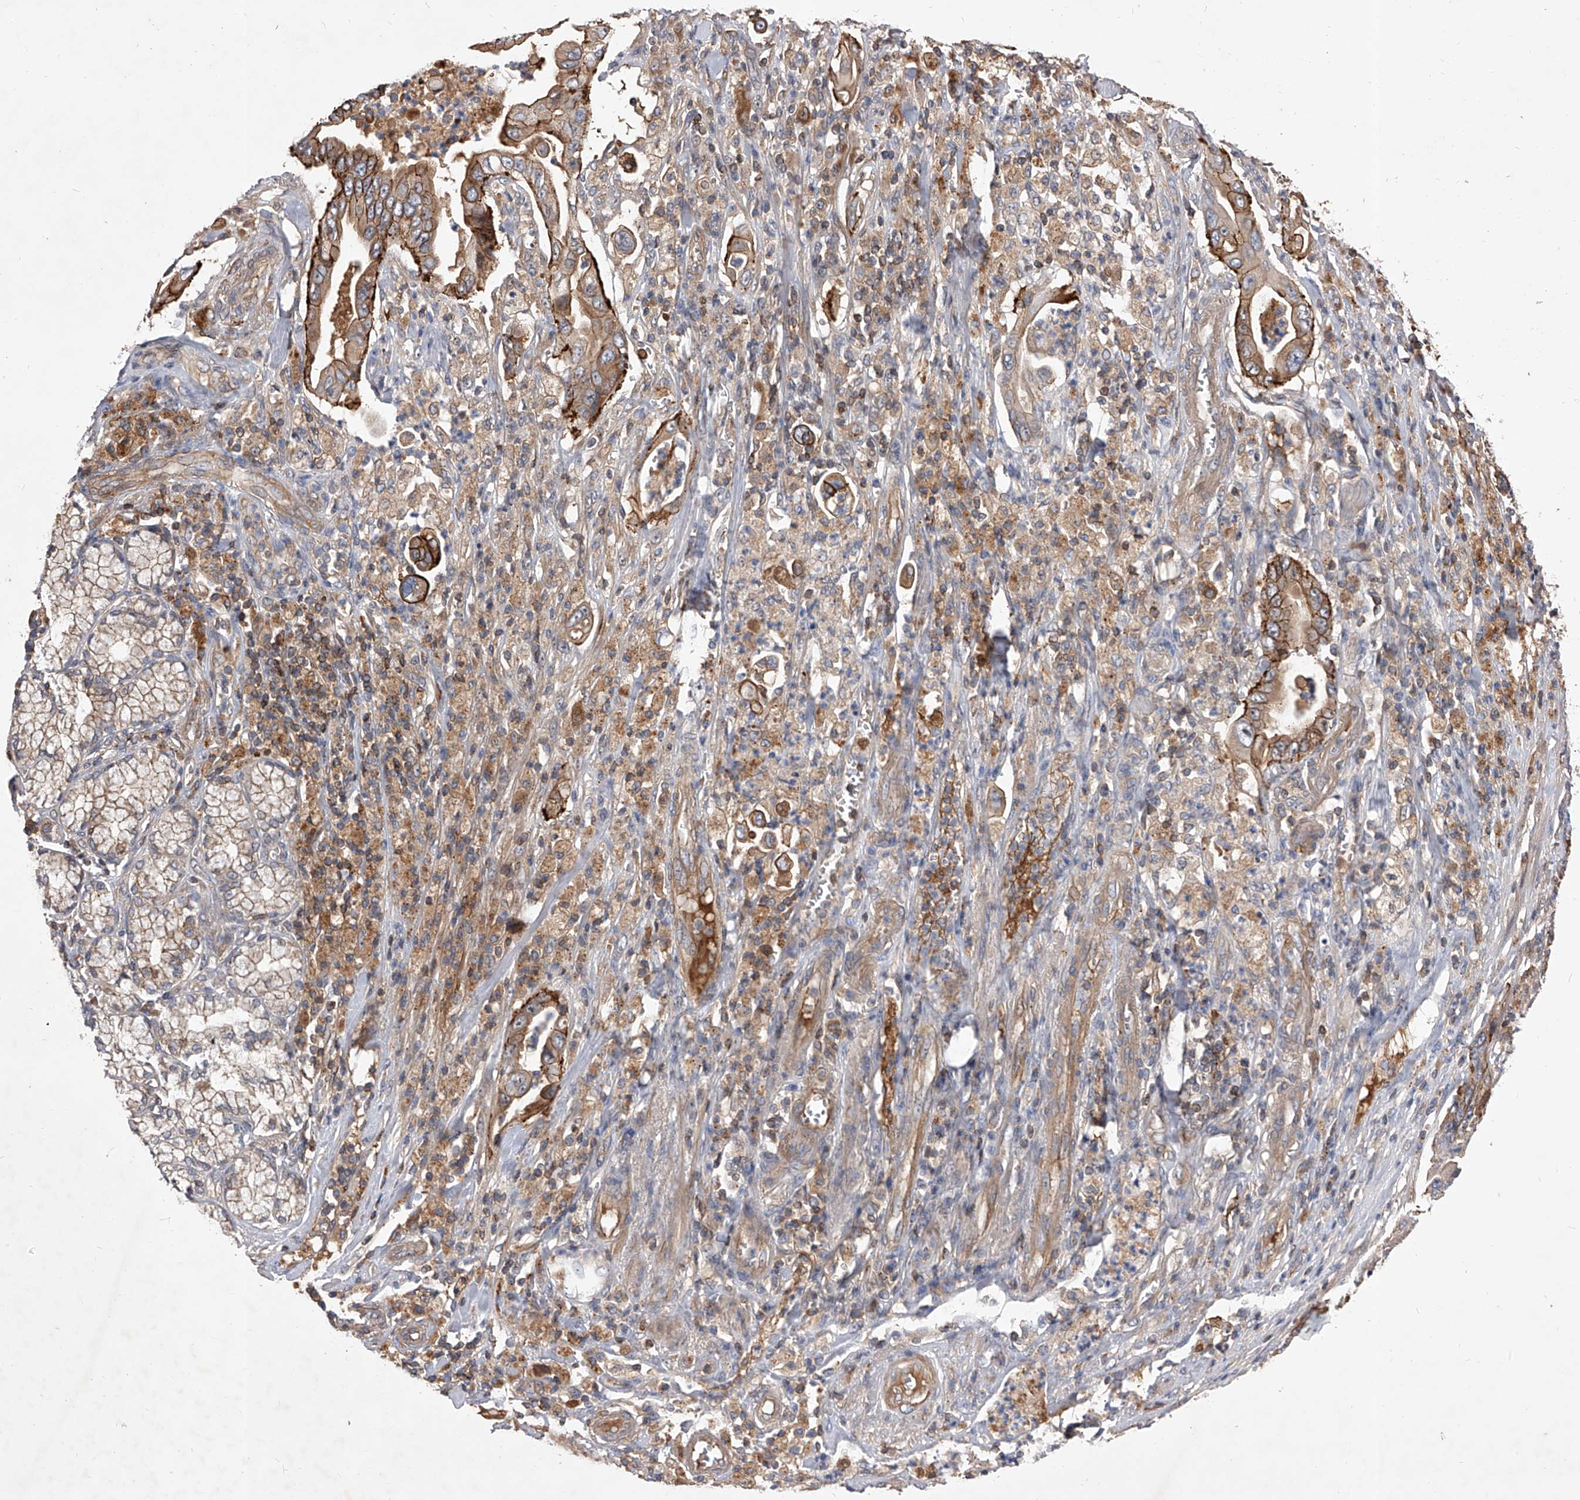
{"staining": {"intensity": "strong", "quantity": ">75%", "location": "cytoplasmic/membranous"}, "tissue": "pancreatic cancer", "cell_type": "Tumor cells", "image_type": "cancer", "snomed": [{"axis": "morphology", "description": "Adenocarcinoma, NOS"}, {"axis": "topography", "description": "Pancreas"}], "caption": "Human adenocarcinoma (pancreatic) stained for a protein (brown) exhibits strong cytoplasmic/membranous positive staining in about >75% of tumor cells.", "gene": "CUL7", "patient": {"sex": "male", "age": 78}}